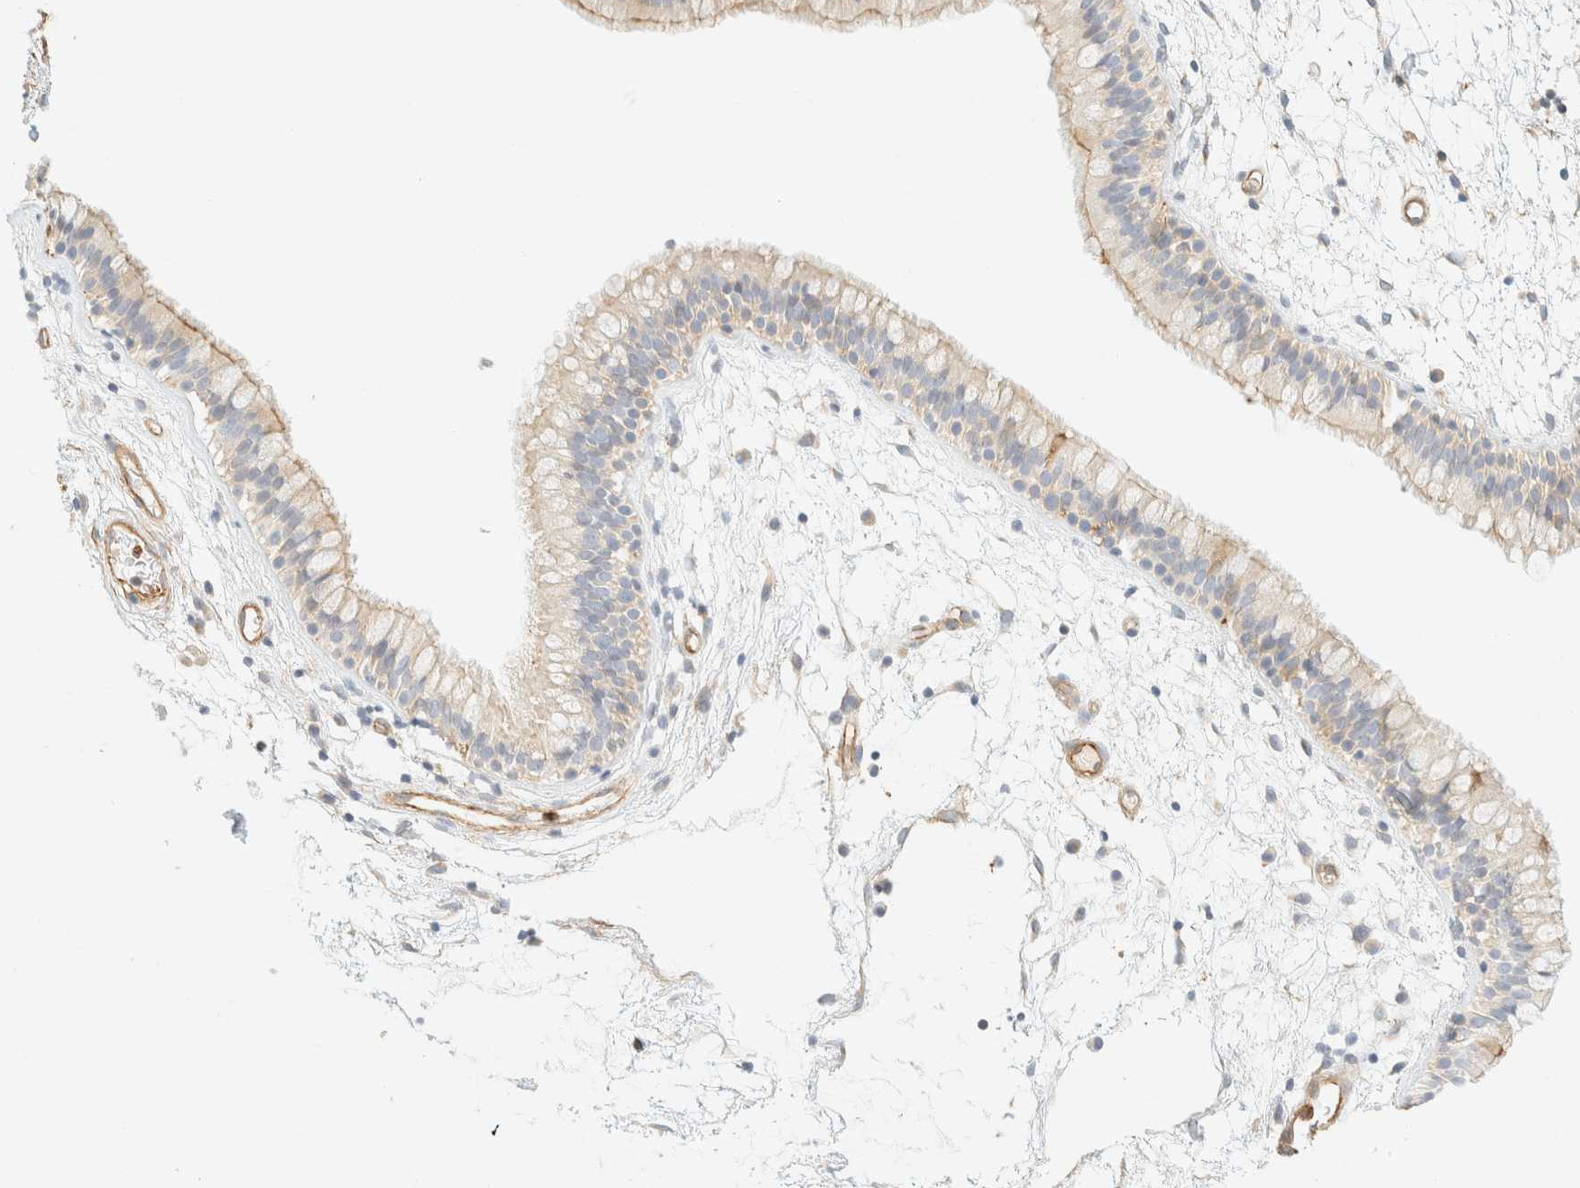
{"staining": {"intensity": "moderate", "quantity": "25%-75%", "location": "cytoplasmic/membranous"}, "tissue": "nasopharynx", "cell_type": "Respiratory epithelial cells", "image_type": "normal", "snomed": [{"axis": "morphology", "description": "Normal tissue, NOS"}, {"axis": "morphology", "description": "Inflammation, NOS"}, {"axis": "topography", "description": "Nasopharynx"}], "caption": "Nasopharynx stained for a protein (brown) exhibits moderate cytoplasmic/membranous positive staining in approximately 25%-75% of respiratory epithelial cells.", "gene": "OTOP2", "patient": {"sex": "male", "age": 48}}